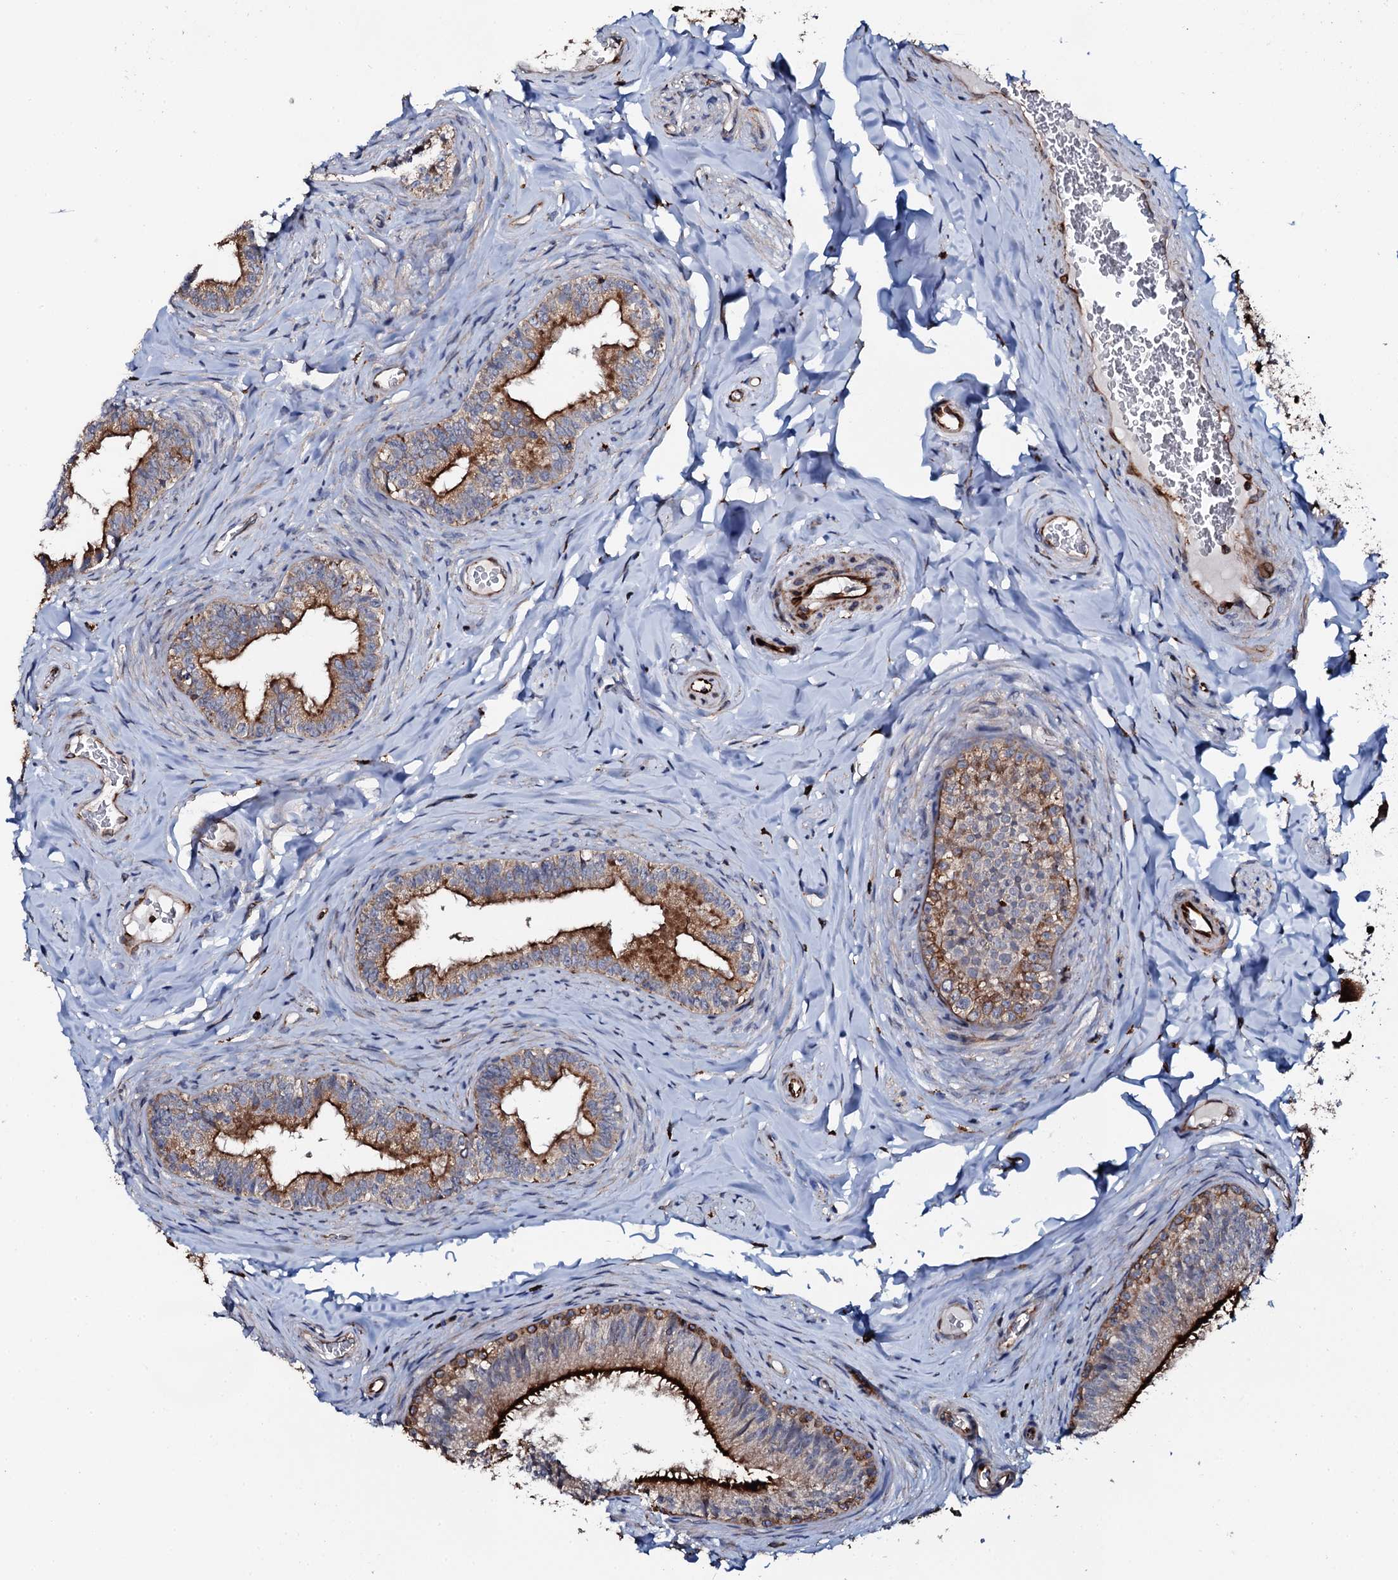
{"staining": {"intensity": "strong", "quantity": "25%-75%", "location": "cytoplasmic/membranous"}, "tissue": "epididymis", "cell_type": "Glandular cells", "image_type": "normal", "snomed": [{"axis": "morphology", "description": "Normal tissue, NOS"}, {"axis": "topography", "description": "Epididymis"}], "caption": "Immunohistochemistry (IHC) (DAB (3,3'-diaminobenzidine)) staining of benign epididymis exhibits strong cytoplasmic/membranous protein staining in approximately 25%-75% of glandular cells. The protein of interest is stained brown, and the nuclei are stained in blue (DAB (3,3'-diaminobenzidine) IHC with brightfield microscopy, high magnification).", "gene": "VAMP8", "patient": {"sex": "male", "age": 34}}